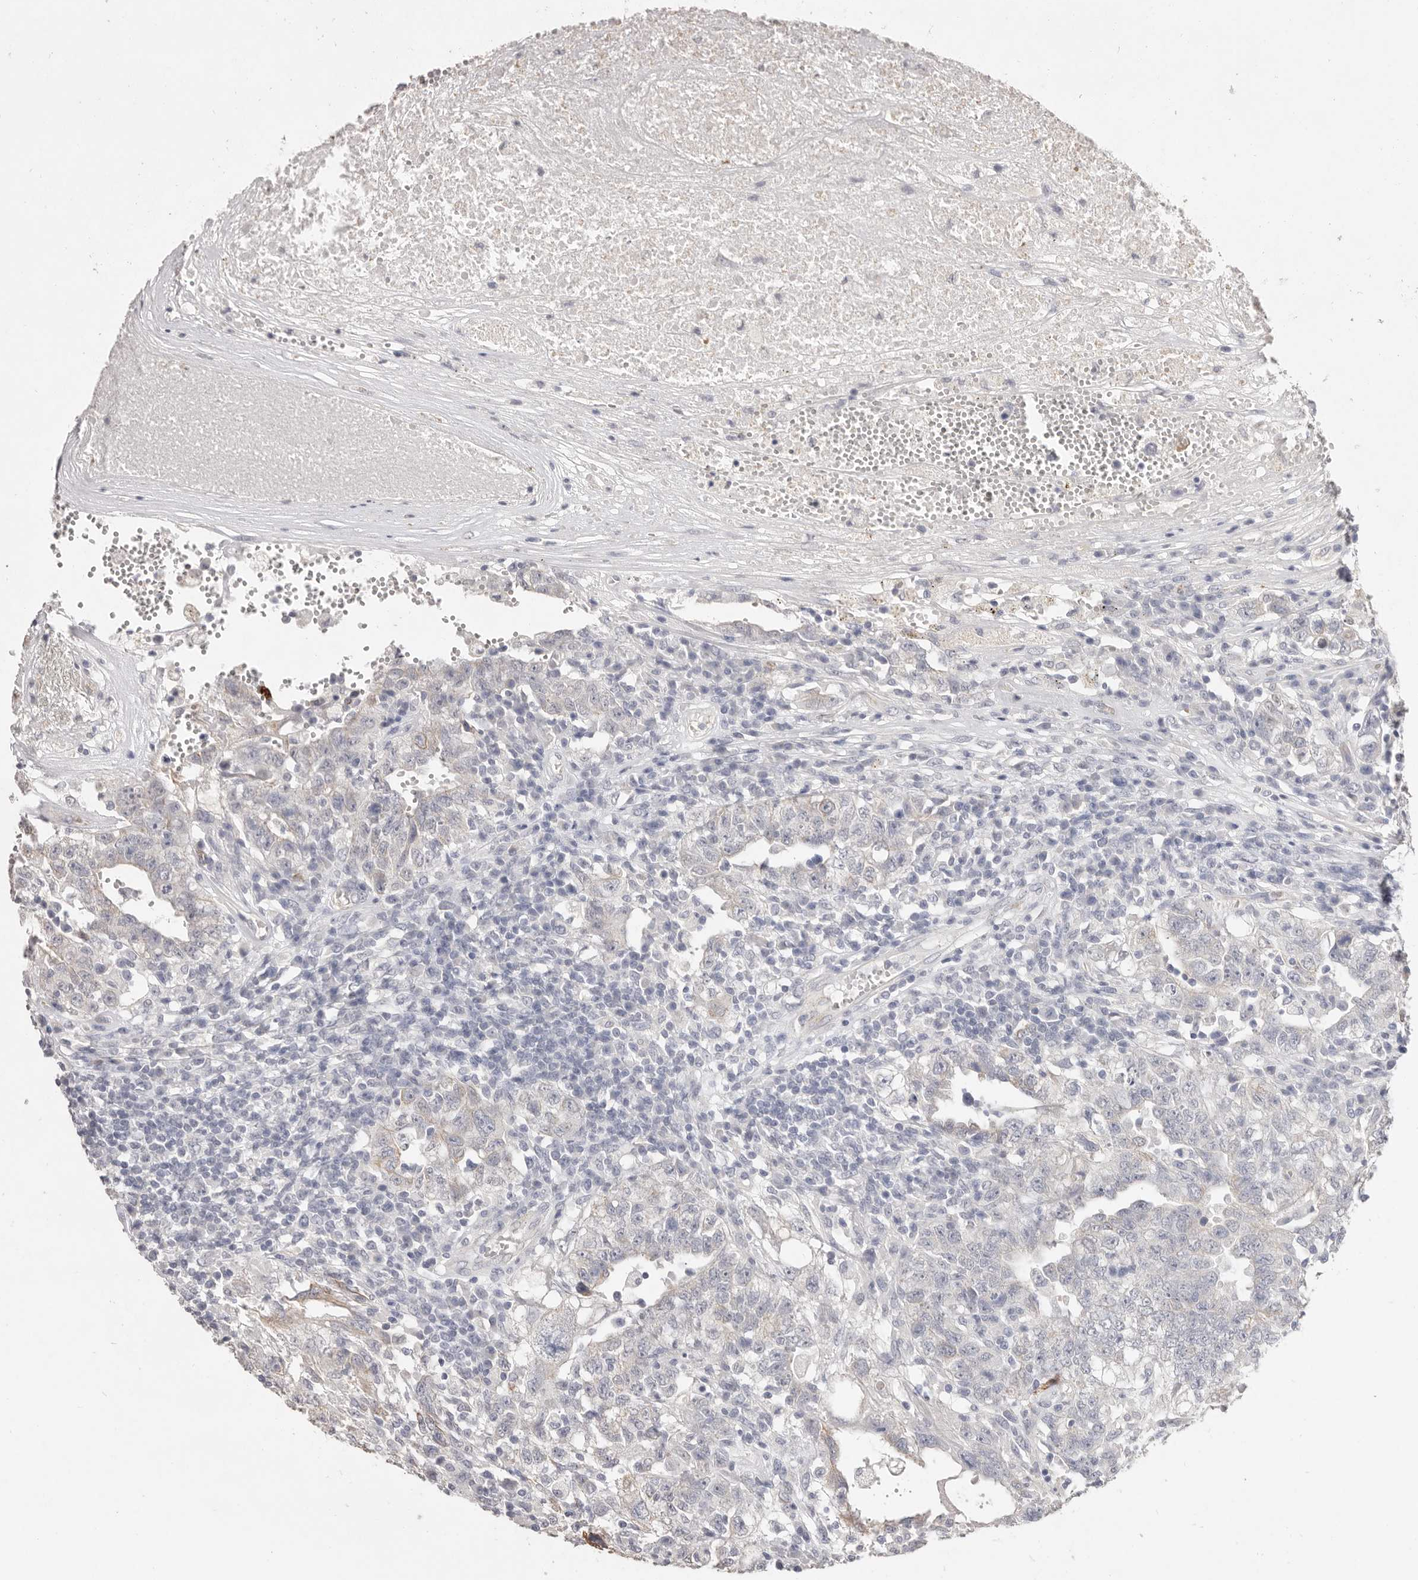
{"staining": {"intensity": "negative", "quantity": "none", "location": "none"}, "tissue": "testis cancer", "cell_type": "Tumor cells", "image_type": "cancer", "snomed": [{"axis": "morphology", "description": "Carcinoma, Embryonal, NOS"}, {"axis": "topography", "description": "Testis"}], "caption": "A histopathology image of testis cancer stained for a protein exhibits no brown staining in tumor cells. (Brightfield microscopy of DAB (3,3'-diaminobenzidine) immunohistochemistry (IHC) at high magnification).", "gene": "ZYG11B", "patient": {"sex": "male", "age": 26}}